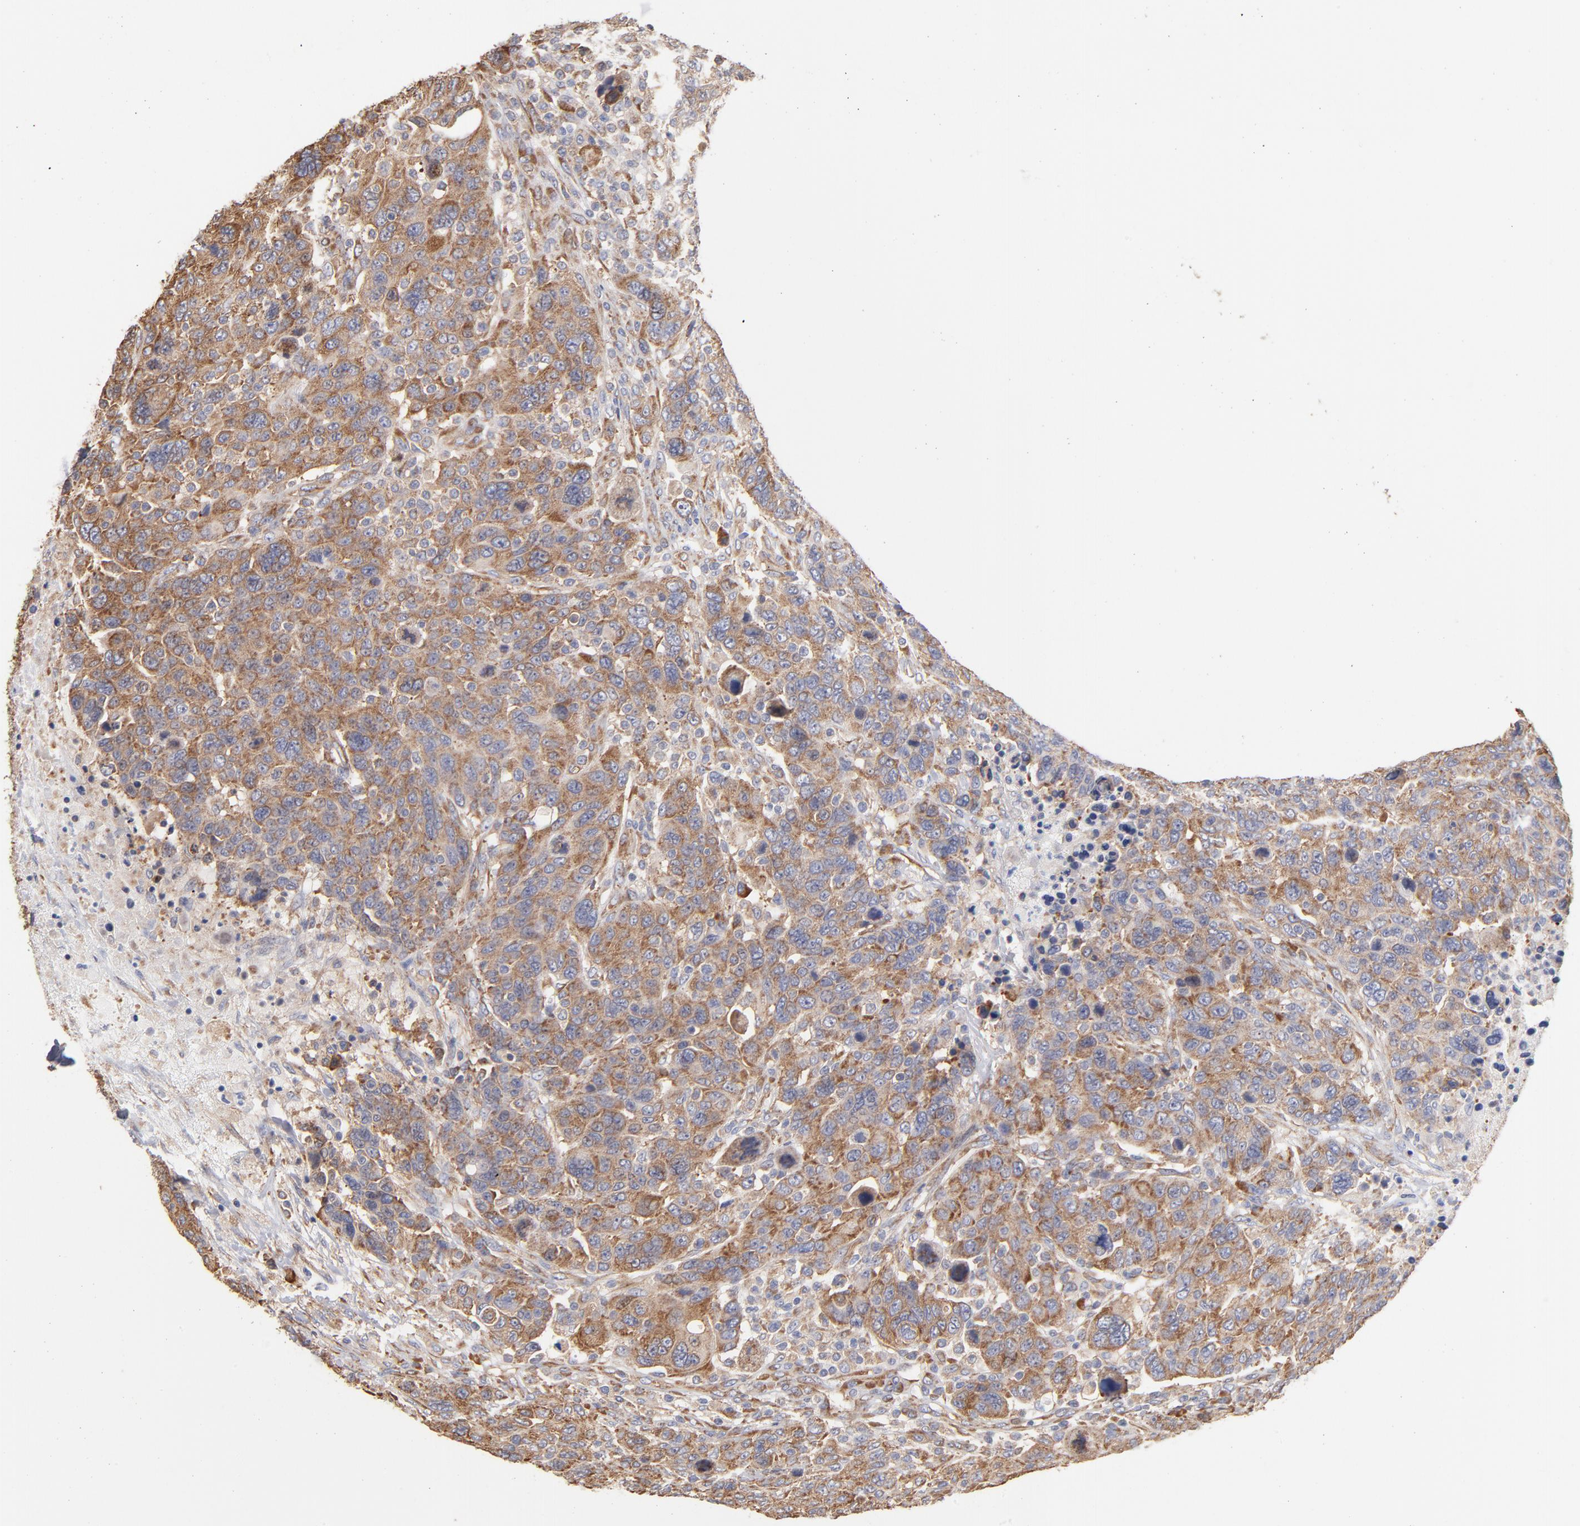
{"staining": {"intensity": "moderate", "quantity": ">75%", "location": "cytoplasmic/membranous"}, "tissue": "breast cancer", "cell_type": "Tumor cells", "image_type": "cancer", "snomed": [{"axis": "morphology", "description": "Duct carcinoma"}, {"axis": "topography", "description": "Breast"}], "caption": "Brown immunohistochemical staining in human breast infiltrating ductal carcinoma exhibits moderate cytoplasmic/membranous positivity in about >75% of tumor cells.", "gene": "RPL9", "patient": {"sex": "female", "age": 37}}